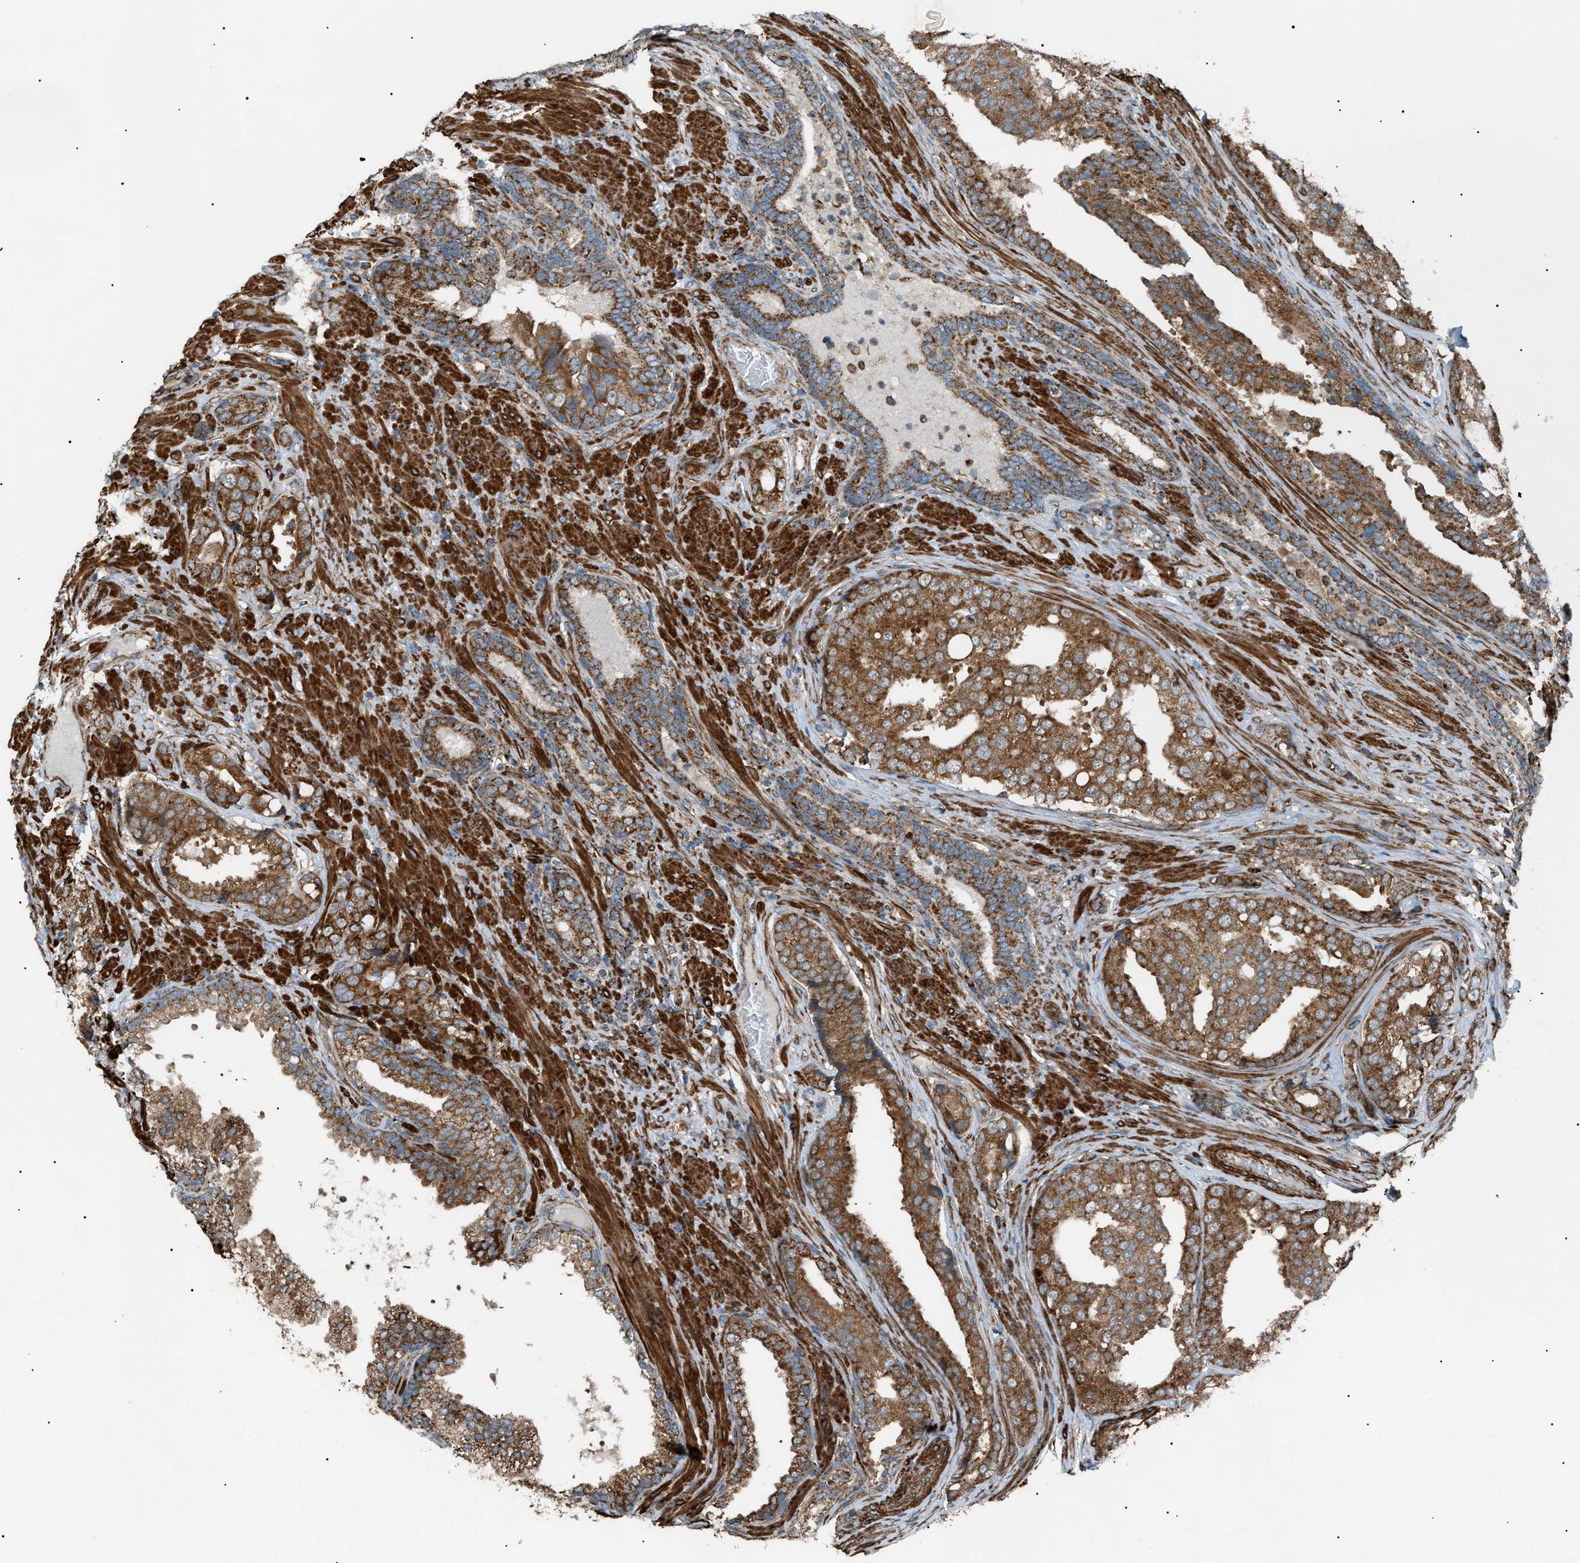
{"staining": {"intensity": "moderate", "quantity": ">75%", "location": "cytoplasmic/membranous"}, "tissue": "prostate cancer", "cell_type": "Tumor cells", "image_type": "cancer", "snomed": [{"axis": "morphology", "description": "Adenocarcinoma, High grade"}, {"axis": "topography", "description": "Prostate"}], "caption": "Tumor cells demonstrate medium levels of moderate cytoplasmic/membranous expression in approximately >75% of cells in adenocarcinoma (high-grade) (prostate).", "gene": "C1GALT1C1", "patient": {"sex": "male", "age": 50}}